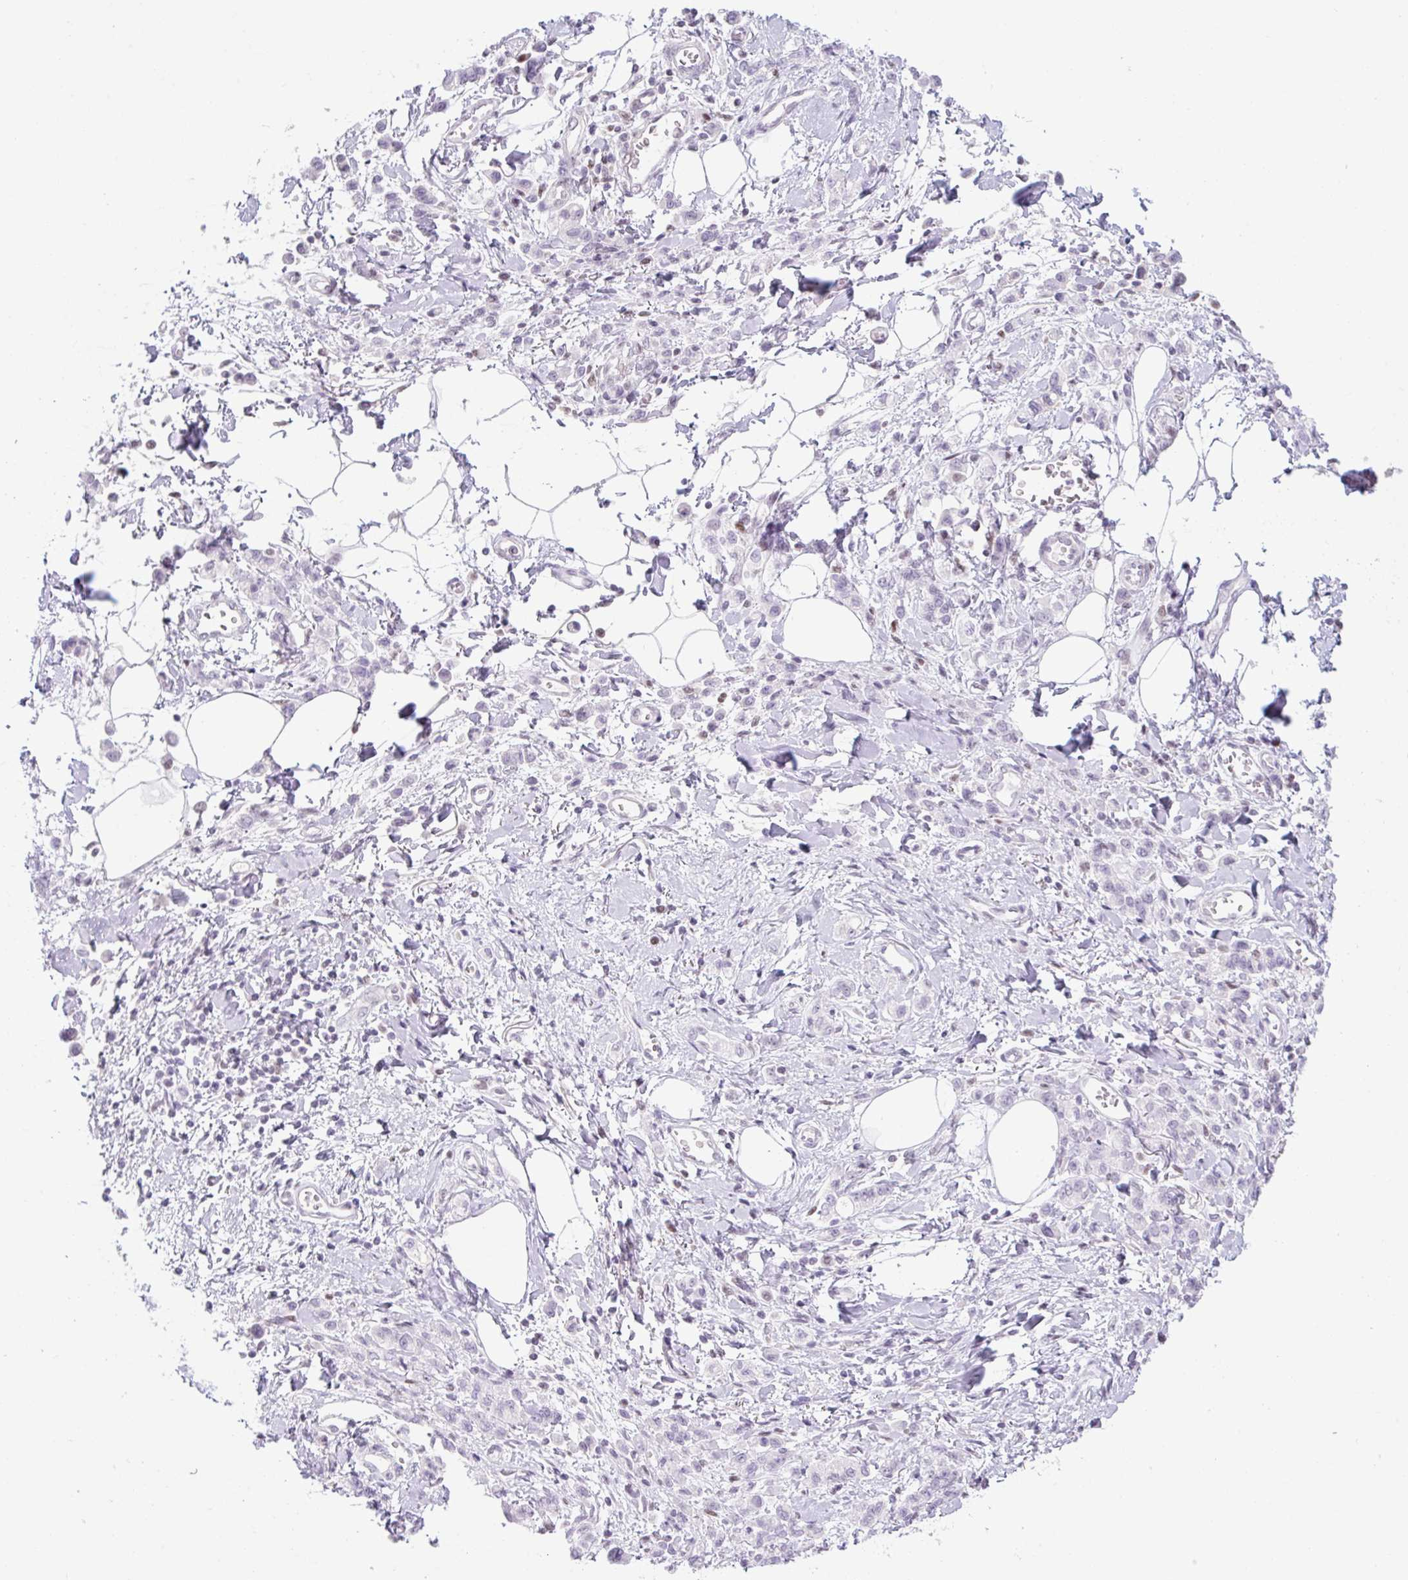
{"staining": {"intensity": "negative", "quantity": "none", "location": "none"}, "tissue": "stomach cancer", "cell_type": "Tumor cells", "image_type": "cancer", "snomed": [{"axis": "morphology", "description": "Adenocarcinoma, NOS"}, {"axis": "topography", "description": "Stomach"}], "caption": "High magnification brightfield microscopy of adenocarcinoma (stomach) stained with DAB (brown) and counterstained with hematoxylin (blue): tumor cells show no significant staining.", "gene": "TLE3", "patient": {"sex": "male", "age": 77}}